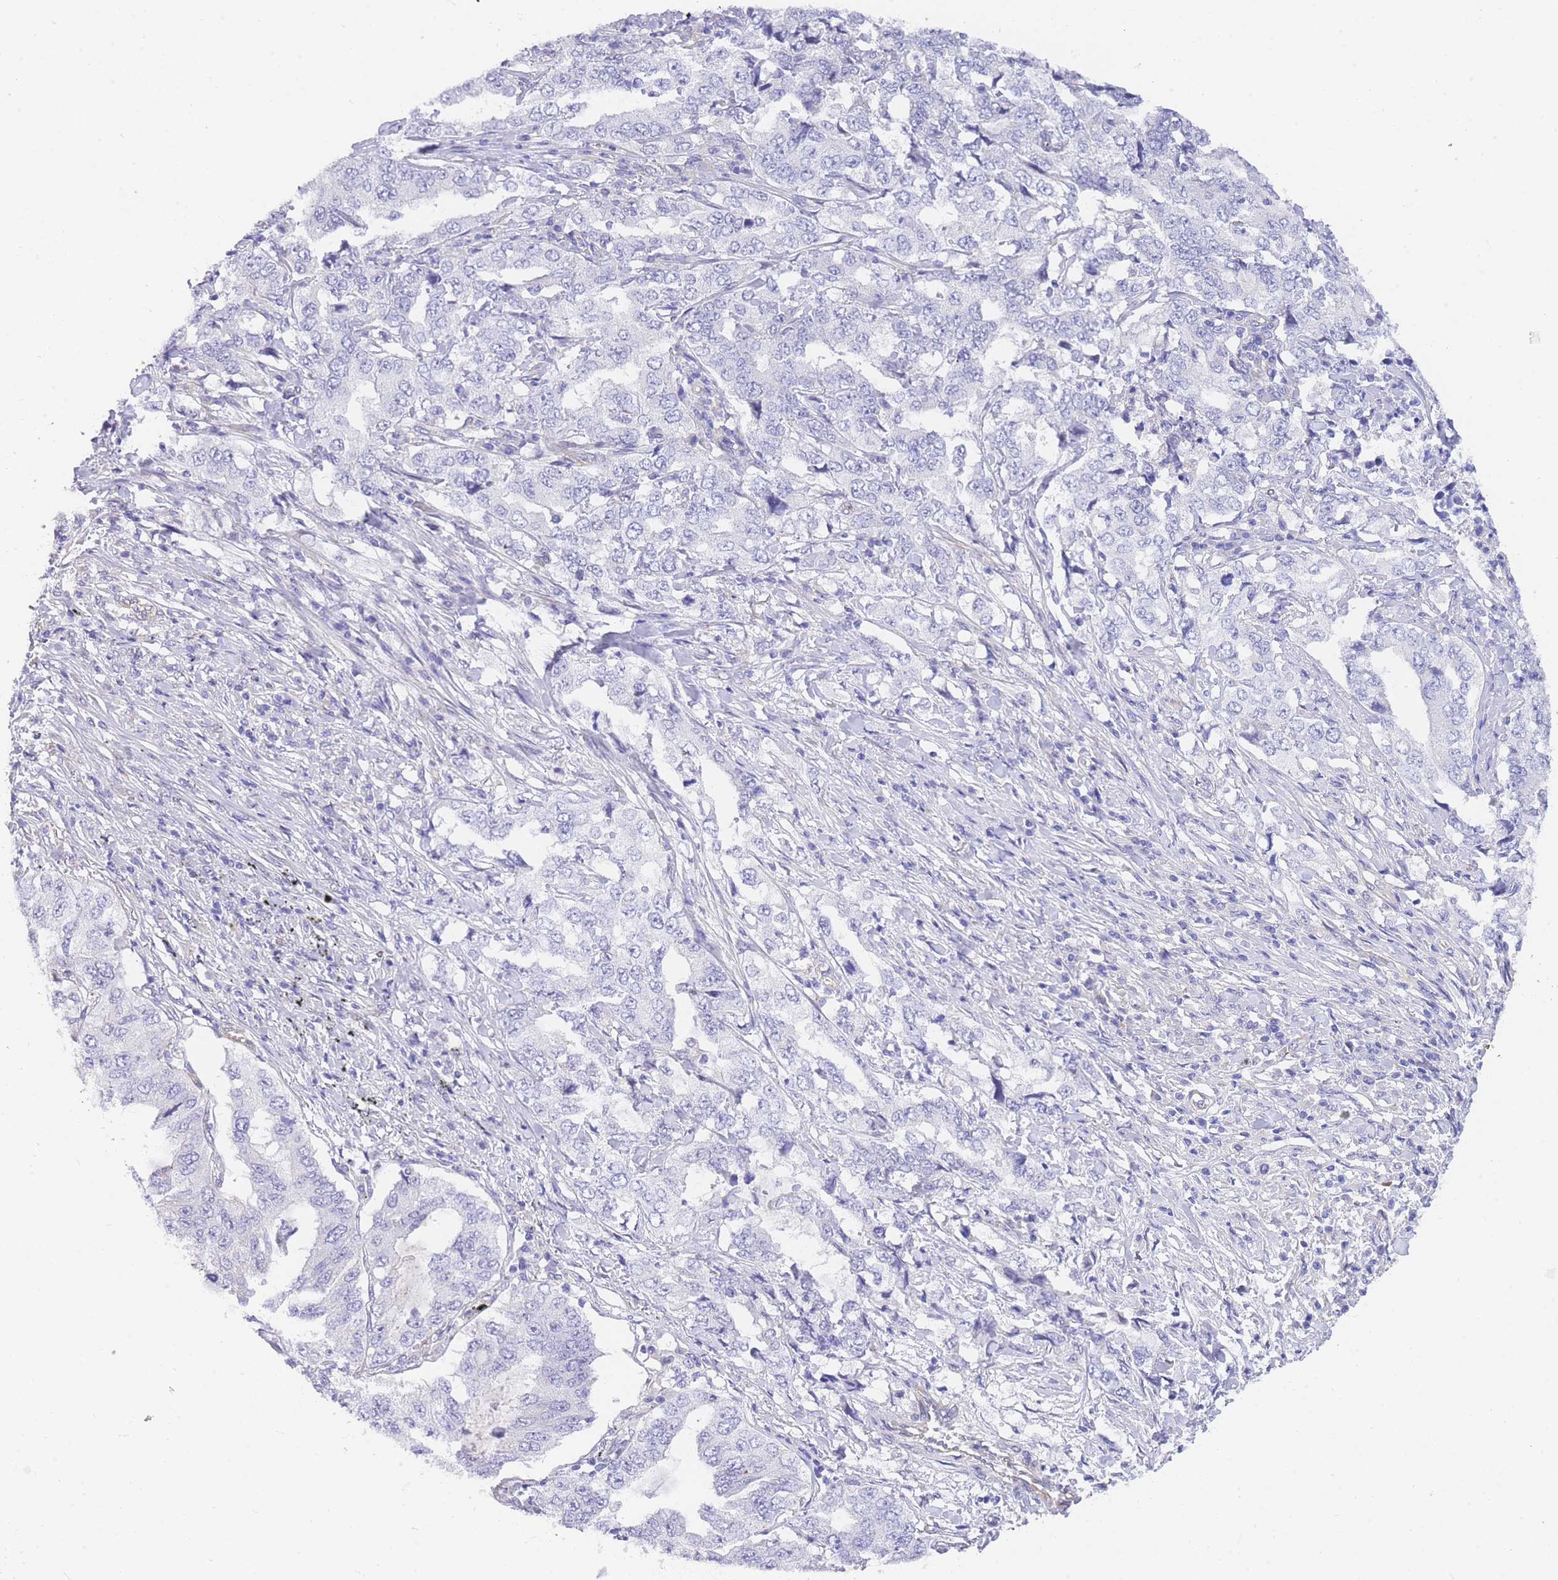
{"staining": {"intensity": "negative", "quantity": "none", "location": "none"}, "tissue": "lung cancer", "cell_type": "Tumor cells", "image_type": "cancer", "snomed": [{"axis": "morphology", "description": "Adenocarcinoma, NOS"}, {"axis": "topography", "description": "Lung"}], "caption": "Immunohistochemistry image of human lung adenocarcinoma stained for a protein (brown), which demonstrates no positivity in tumor cells.", "gene": "SRSF12", "patient": {"sex": "female", "age": 51}}